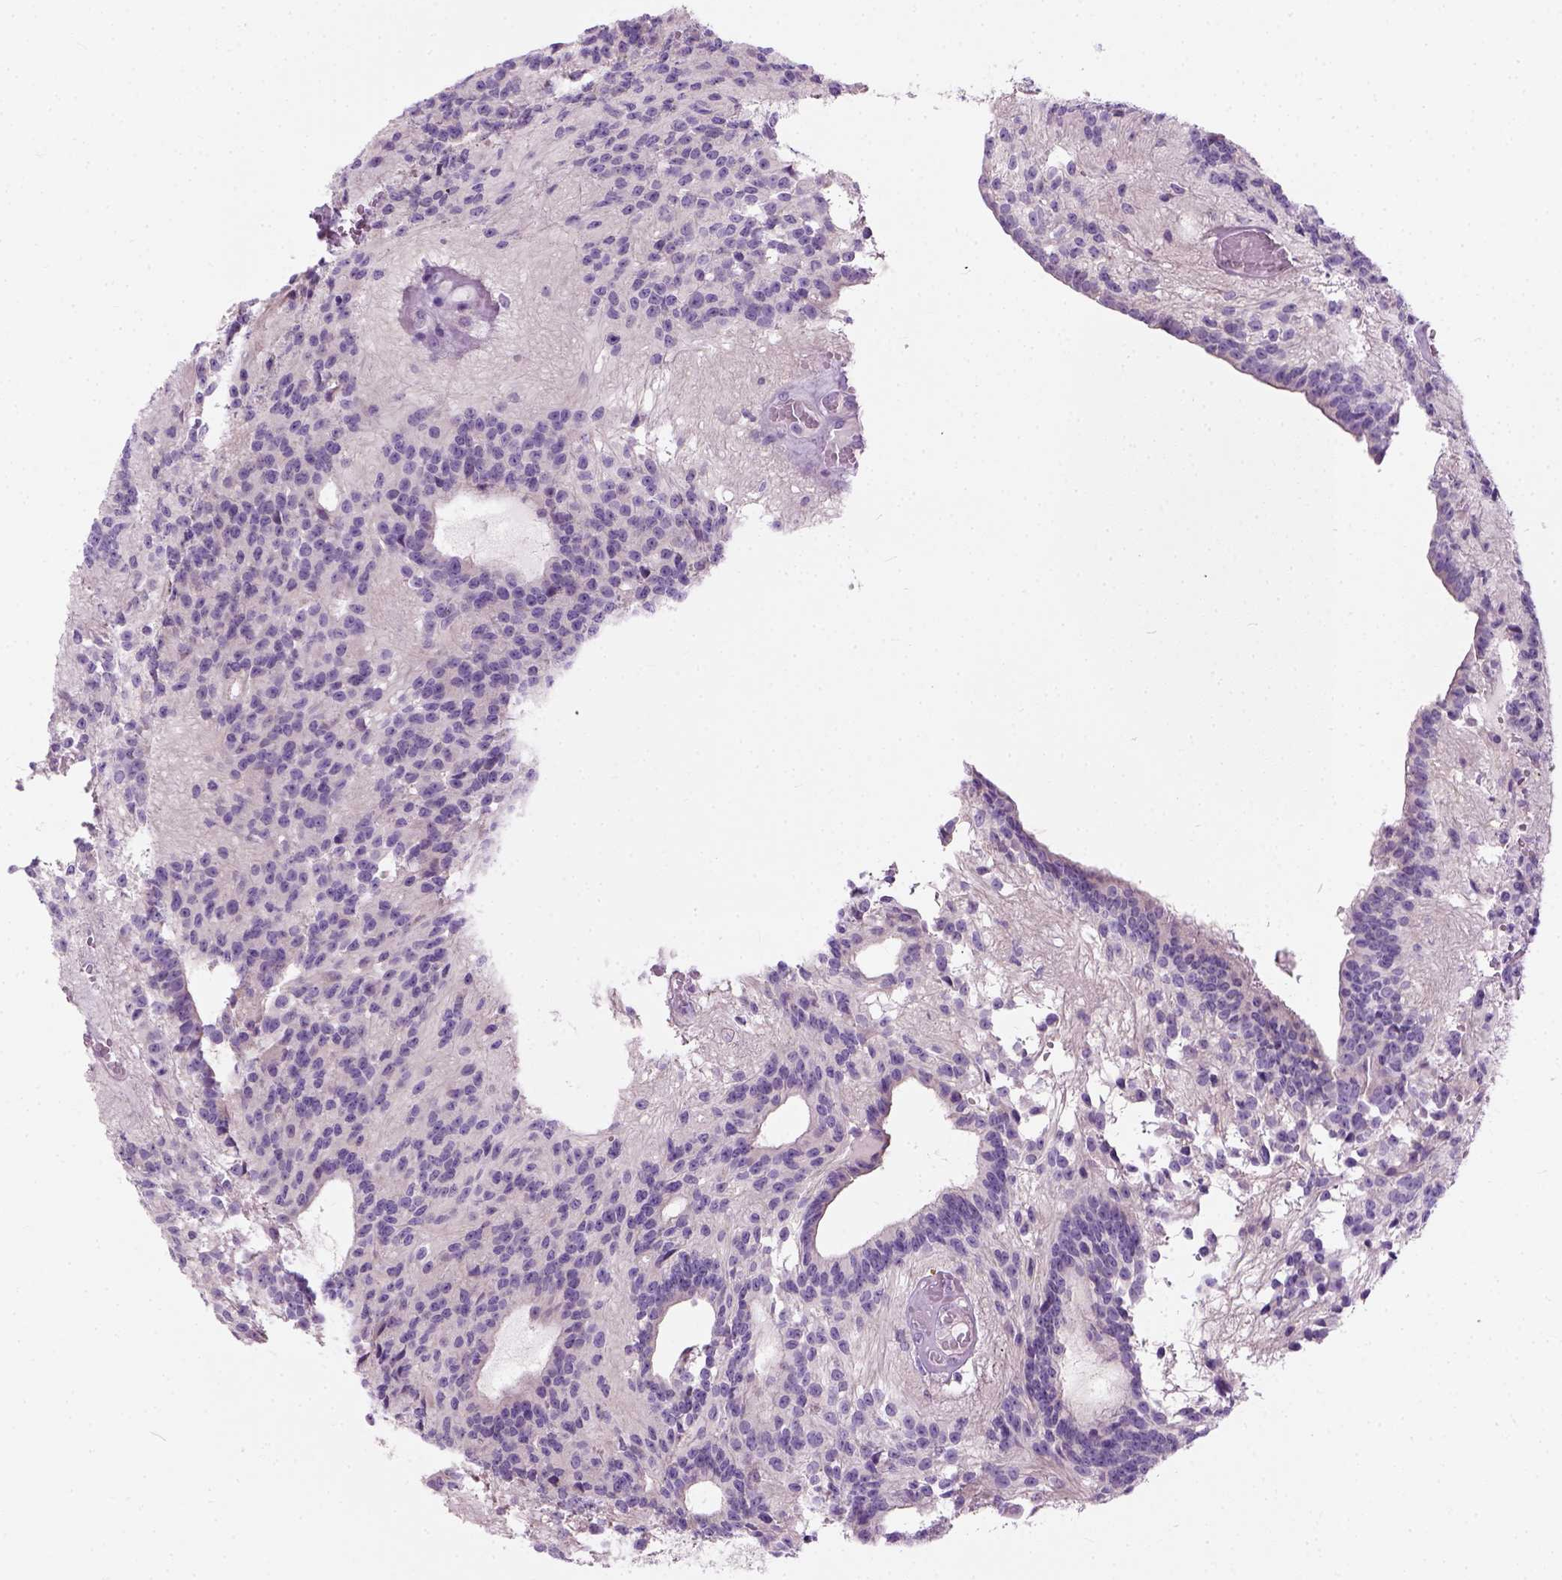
{"staining": {"intensity": "negative", "quantity": "none", "location": "none"}, "tissue": "glioma", "cell_type": "Tumor cells", "image_type": "cancer", "snomed": [{"axis": "morphology", "description": "Glioma, malignant, Low grade"}, {"axis": "topography", "description": "Brain"}], "caption": "High power microscopy micrograph of an immunohistochemistry histopathology image of malignant low-grade glioma, revealing no significant positivity in tumor cells. Brightfield microscopy of IHC stained with DAB (3,3'-diaminobenzidine) (brown) and hematoxylin (blue), captured at high magnification.", "gene": "TRIM72", "patient": {"sex": "male", "age": 31}}